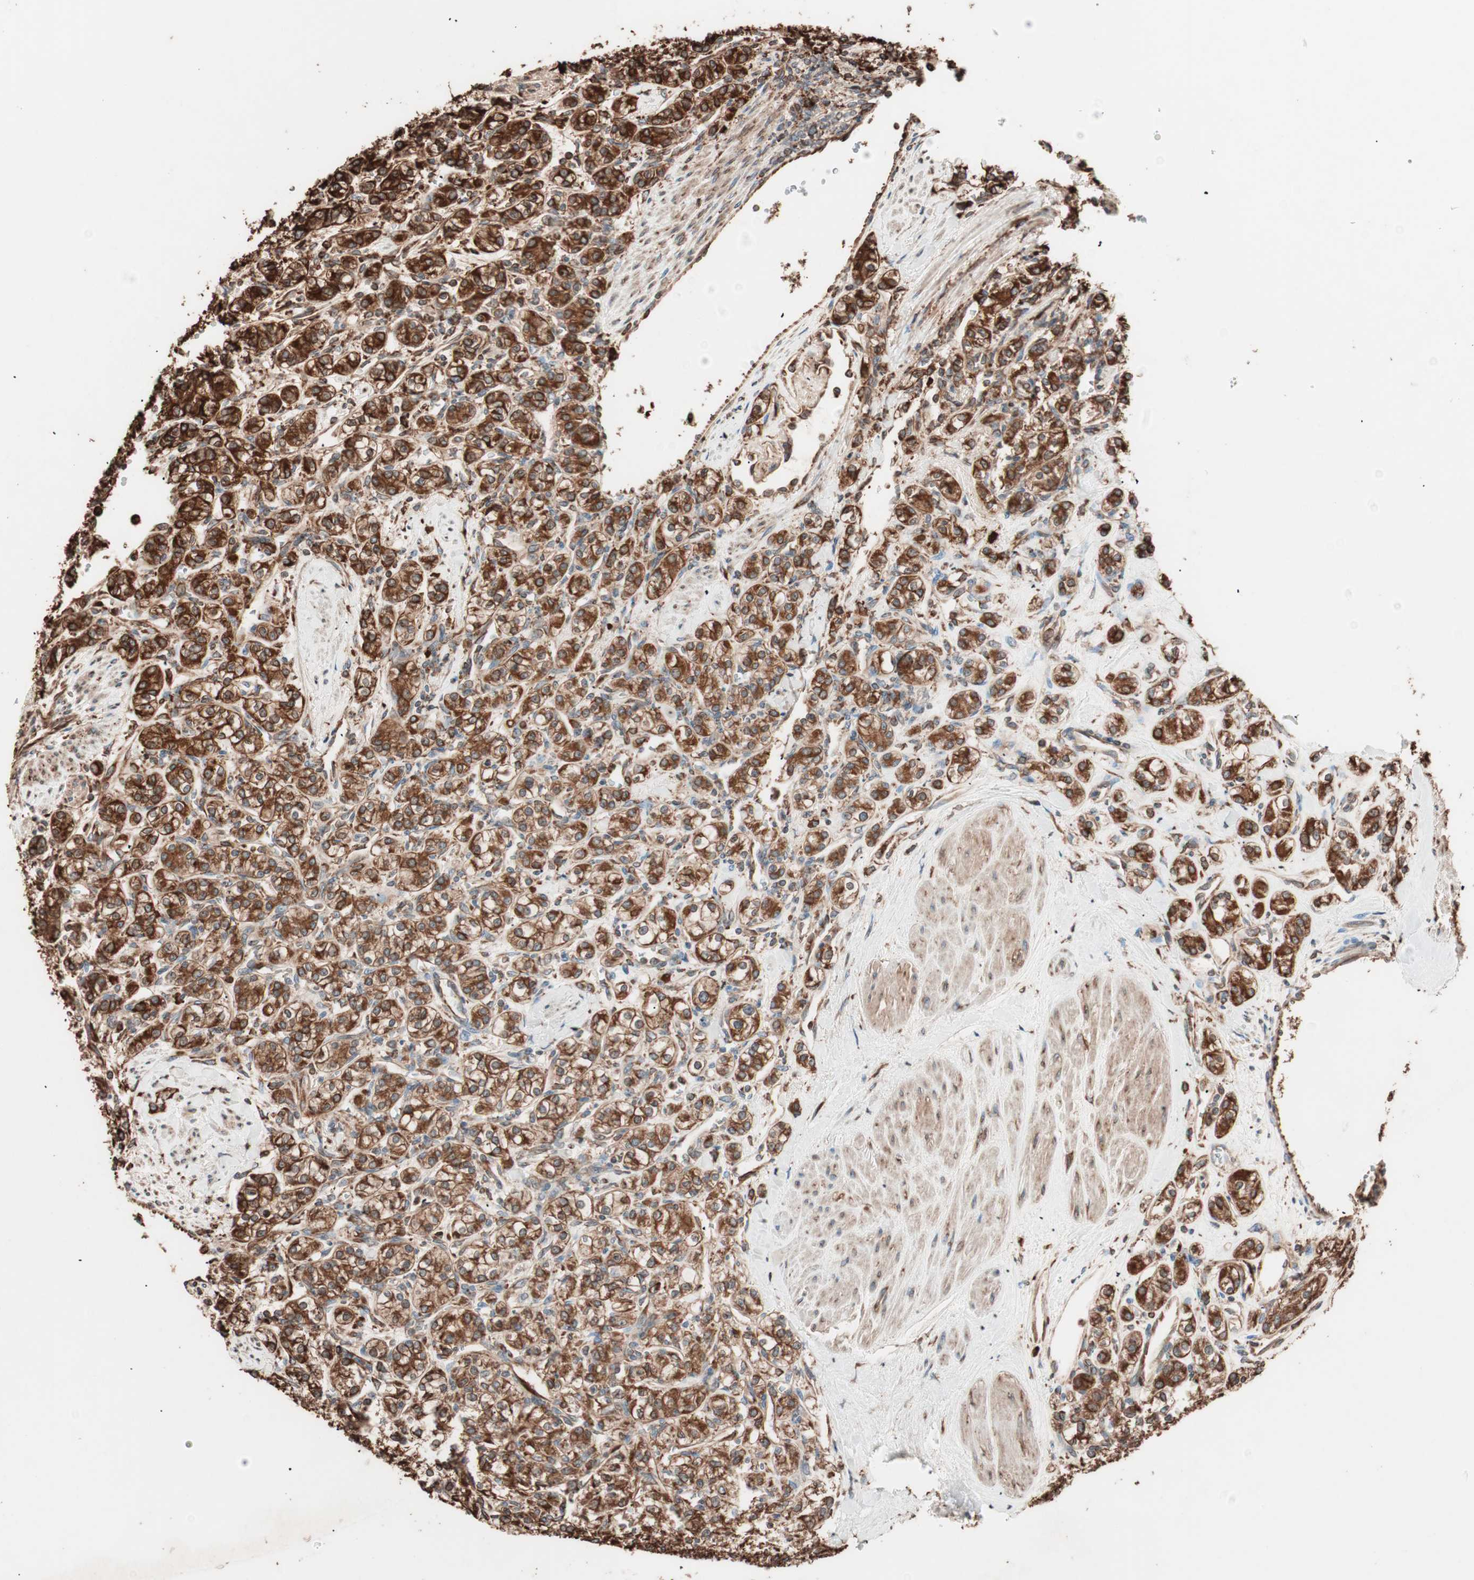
{"staining": {"intensity": "strong", "quantity": ">75%", "location": "cytoplasmic/membranous"}, "tissue": "renal cancer", "cell_type": "Tumor cells", "image_type": "cancer", "snomed": [{"axis": "morphology", "description": "Adenocarcinoma, NOS"}, {"axis": "topography", "description": "Kidney"}], "caption": "An image showing strong cytoplasmic/membranous positivity in about >75% of tumor cells in renal cancer, as visualized by brown immunohistochemical staining.", "gene": "VEGFA", "patient": {"sex": "male", "age": 77}}